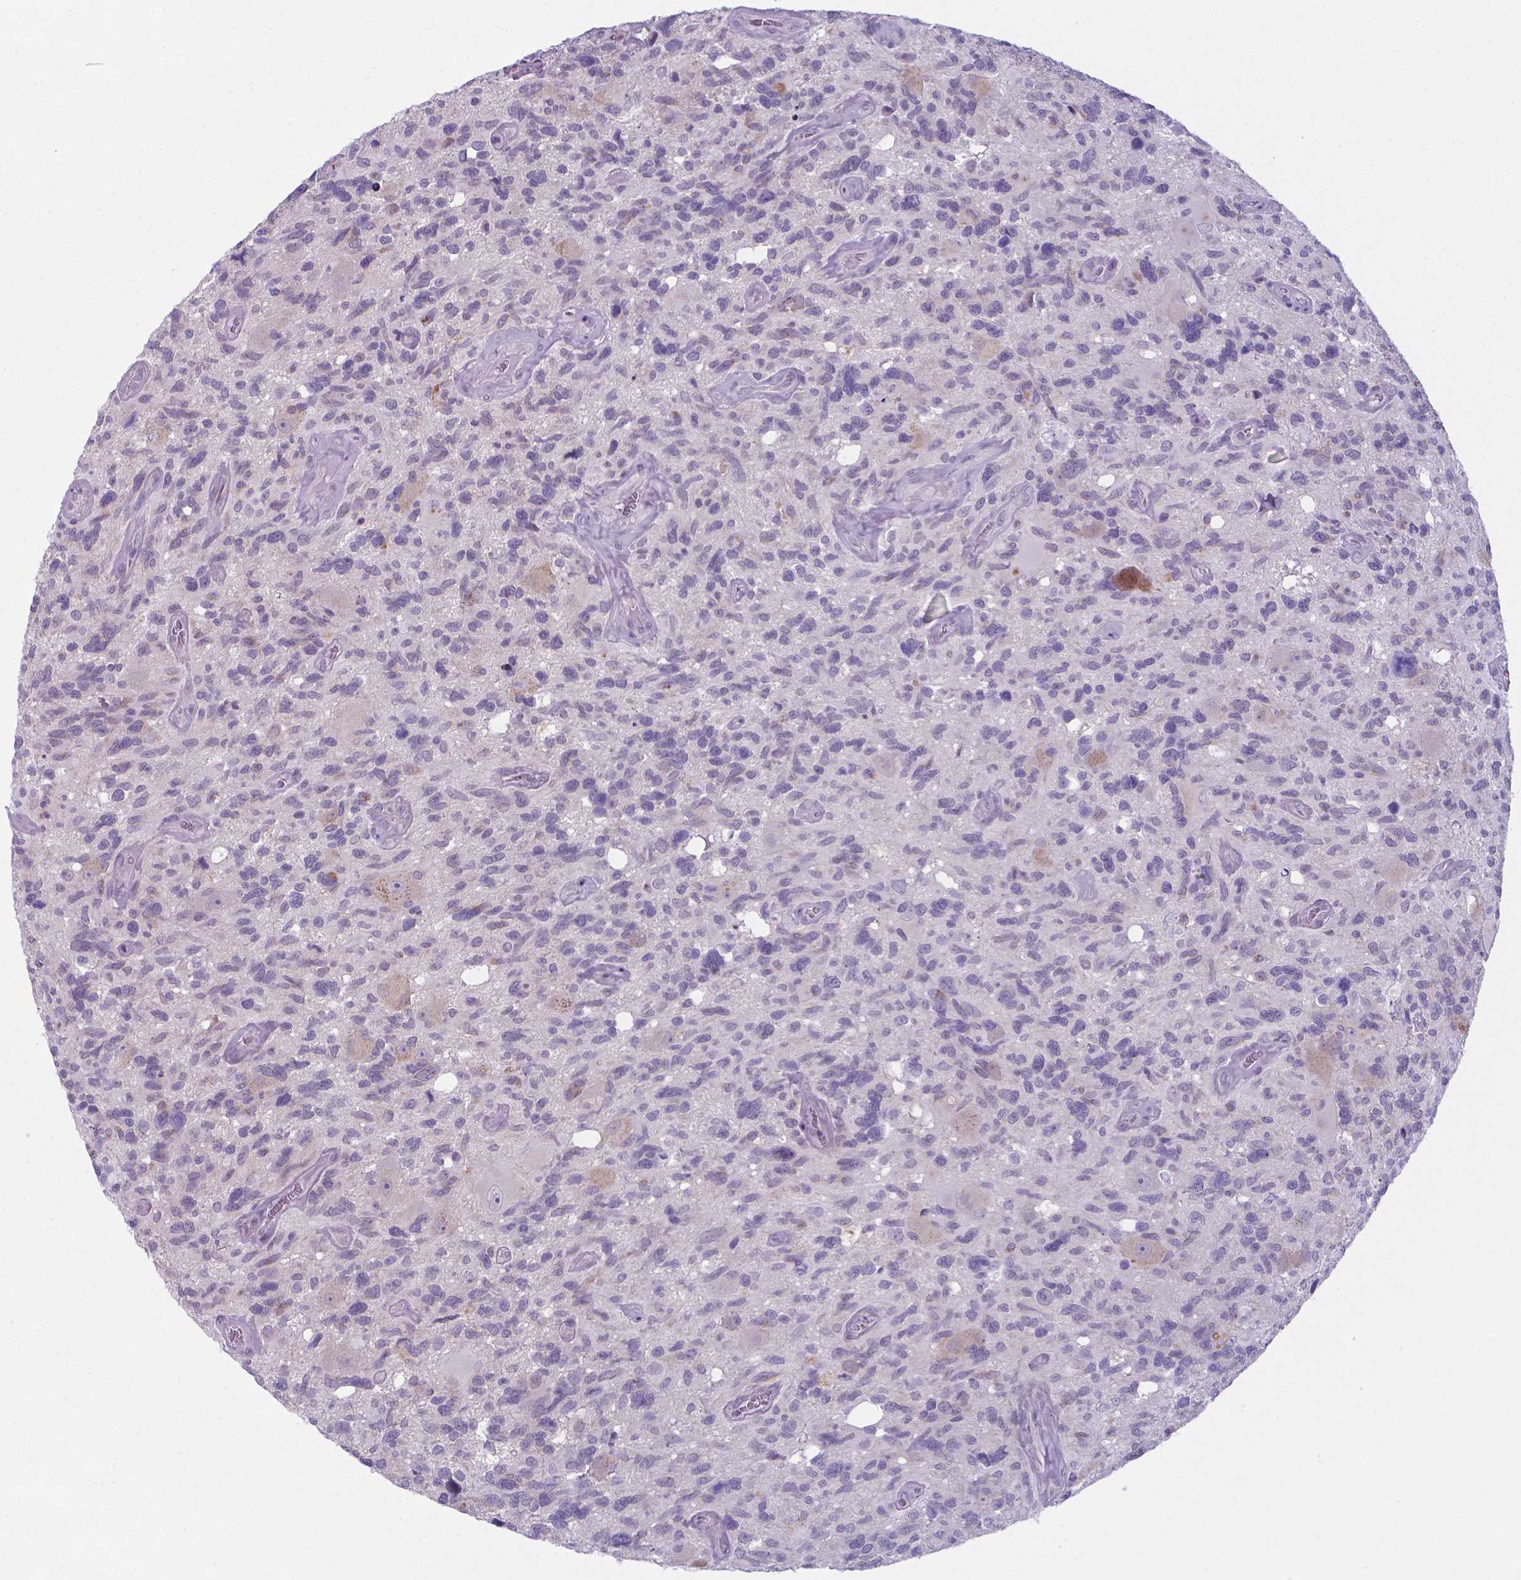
{"staining": {"intensity": "negative", "quantity": "none", "location": "none"}, "tissue": "glioma", "cell_type": "Tumor cells", "image_type": "cancer", "snomed": [{"axis": "morphology", "description": "Glioma, malignant, High grade"}, {"axis": "topography", "description": "Brain"}], "caption": "The immunohistochemistry micrograph has no significant expression in tumor cells of glioma tissue. Brightfield microscopy of immunohistochemistry (IHC) stained with DAB (brown) and hematoxylin (blue), captured at high magnification.", "gene": "AP5B1", "patient": {"sex": "male", "age": 49}}